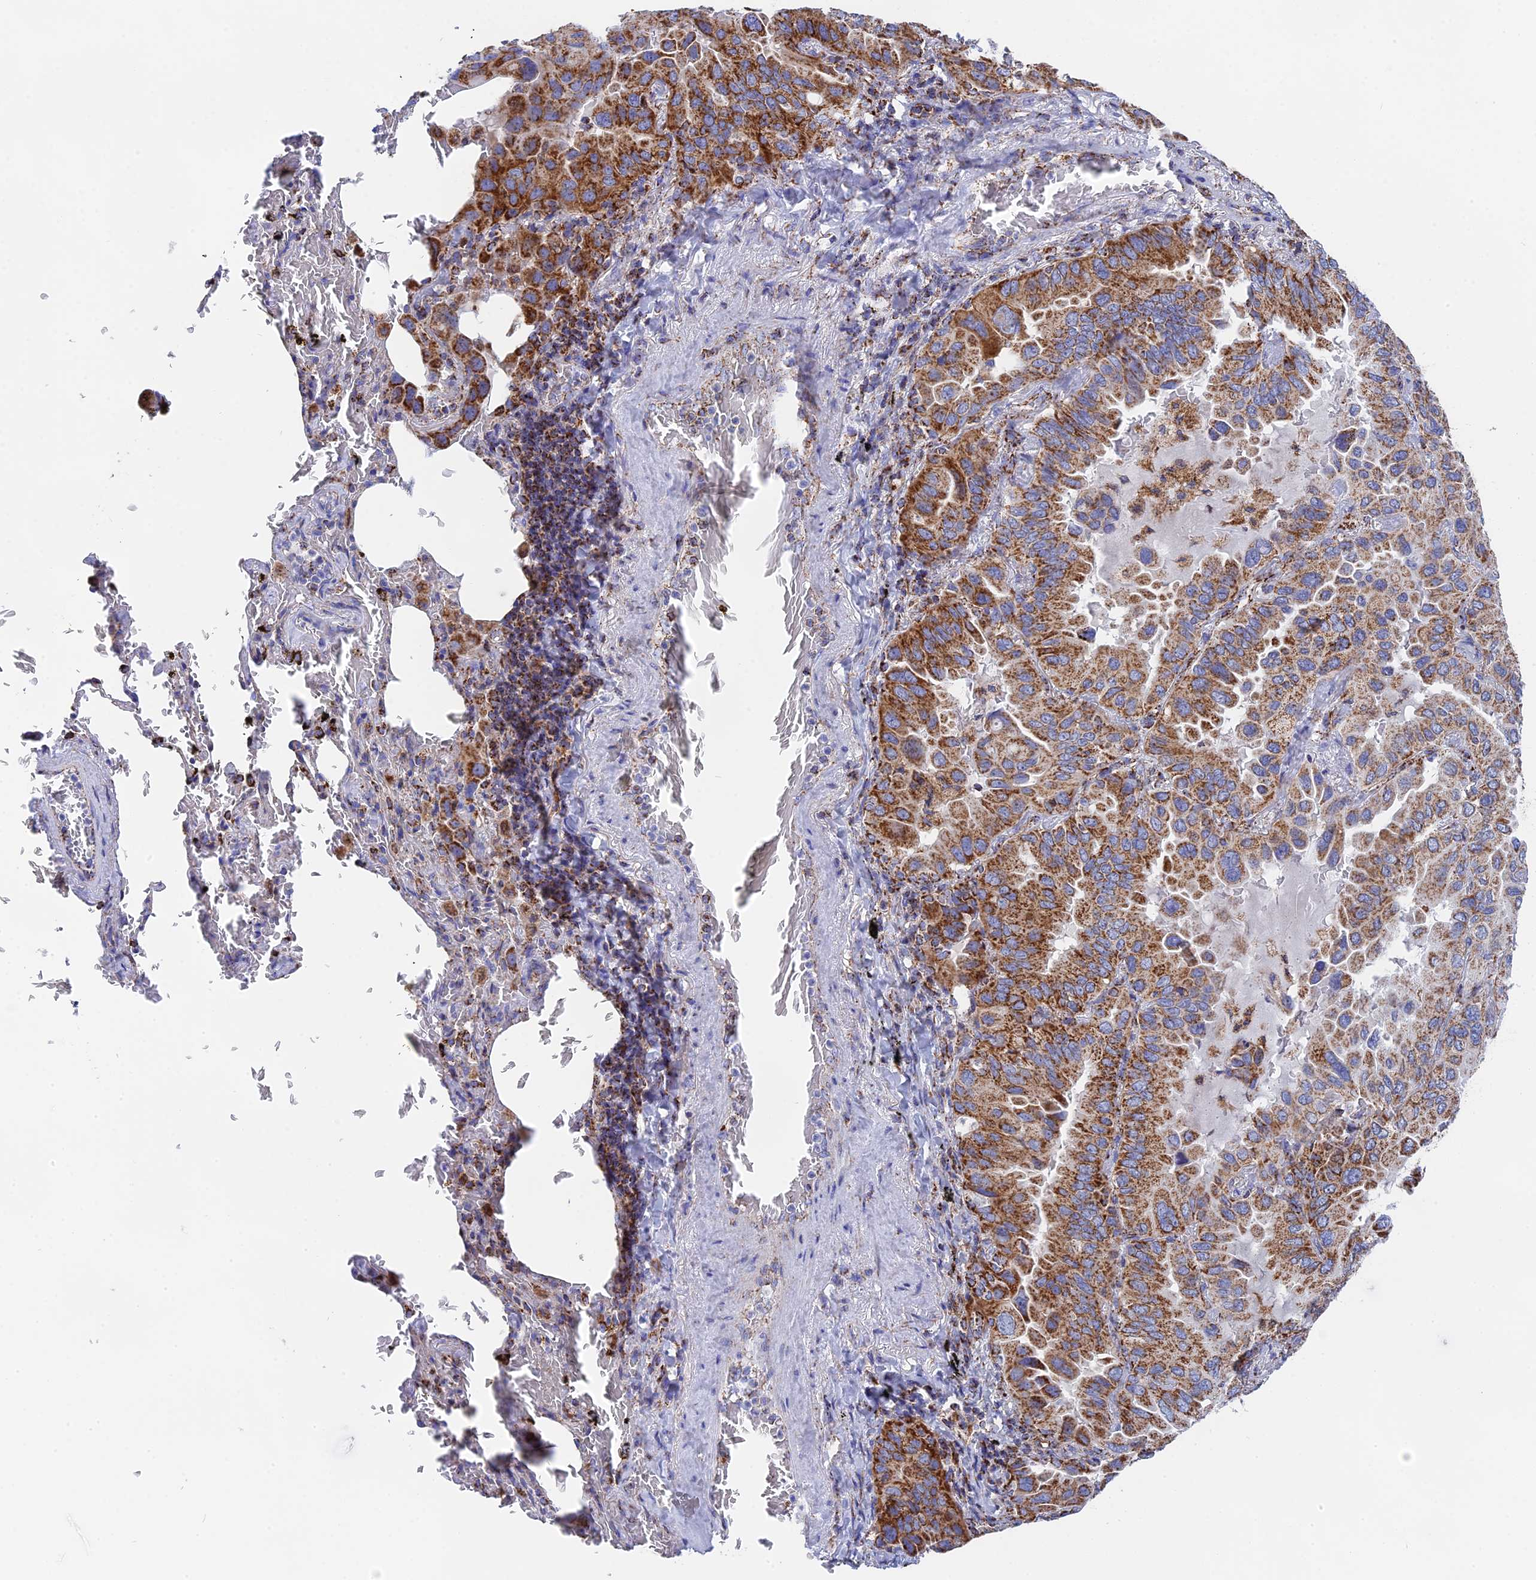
{"staining": {"intensity": "moderate", "quantity": ">75%", "location": "cytoplasmic/membranous"}, "tissue": "lung cancer", "cell_type": "Tumor cells", "image_type": "cancer", "snomed": [{"axis": "morphology", "description": "Adenocarcinoma, NOS"}, {"axis": "topography", "description": "Lung"}], "caption": "Lung cancer (adenocarcinoma) stained with DAB (3,3'-diaminobenzidine) immunohistochemistry (IHC) displays medium levels of moderate cytoplasmic/membranous staining in about >75% of tumor cells. (DAB (3,3'-diaminobenzidine) IHC, brown staining for protein, blue staining for nuclei).", "gene": "NDUFA5", "patient": {"sex": "male", "age": 64}}